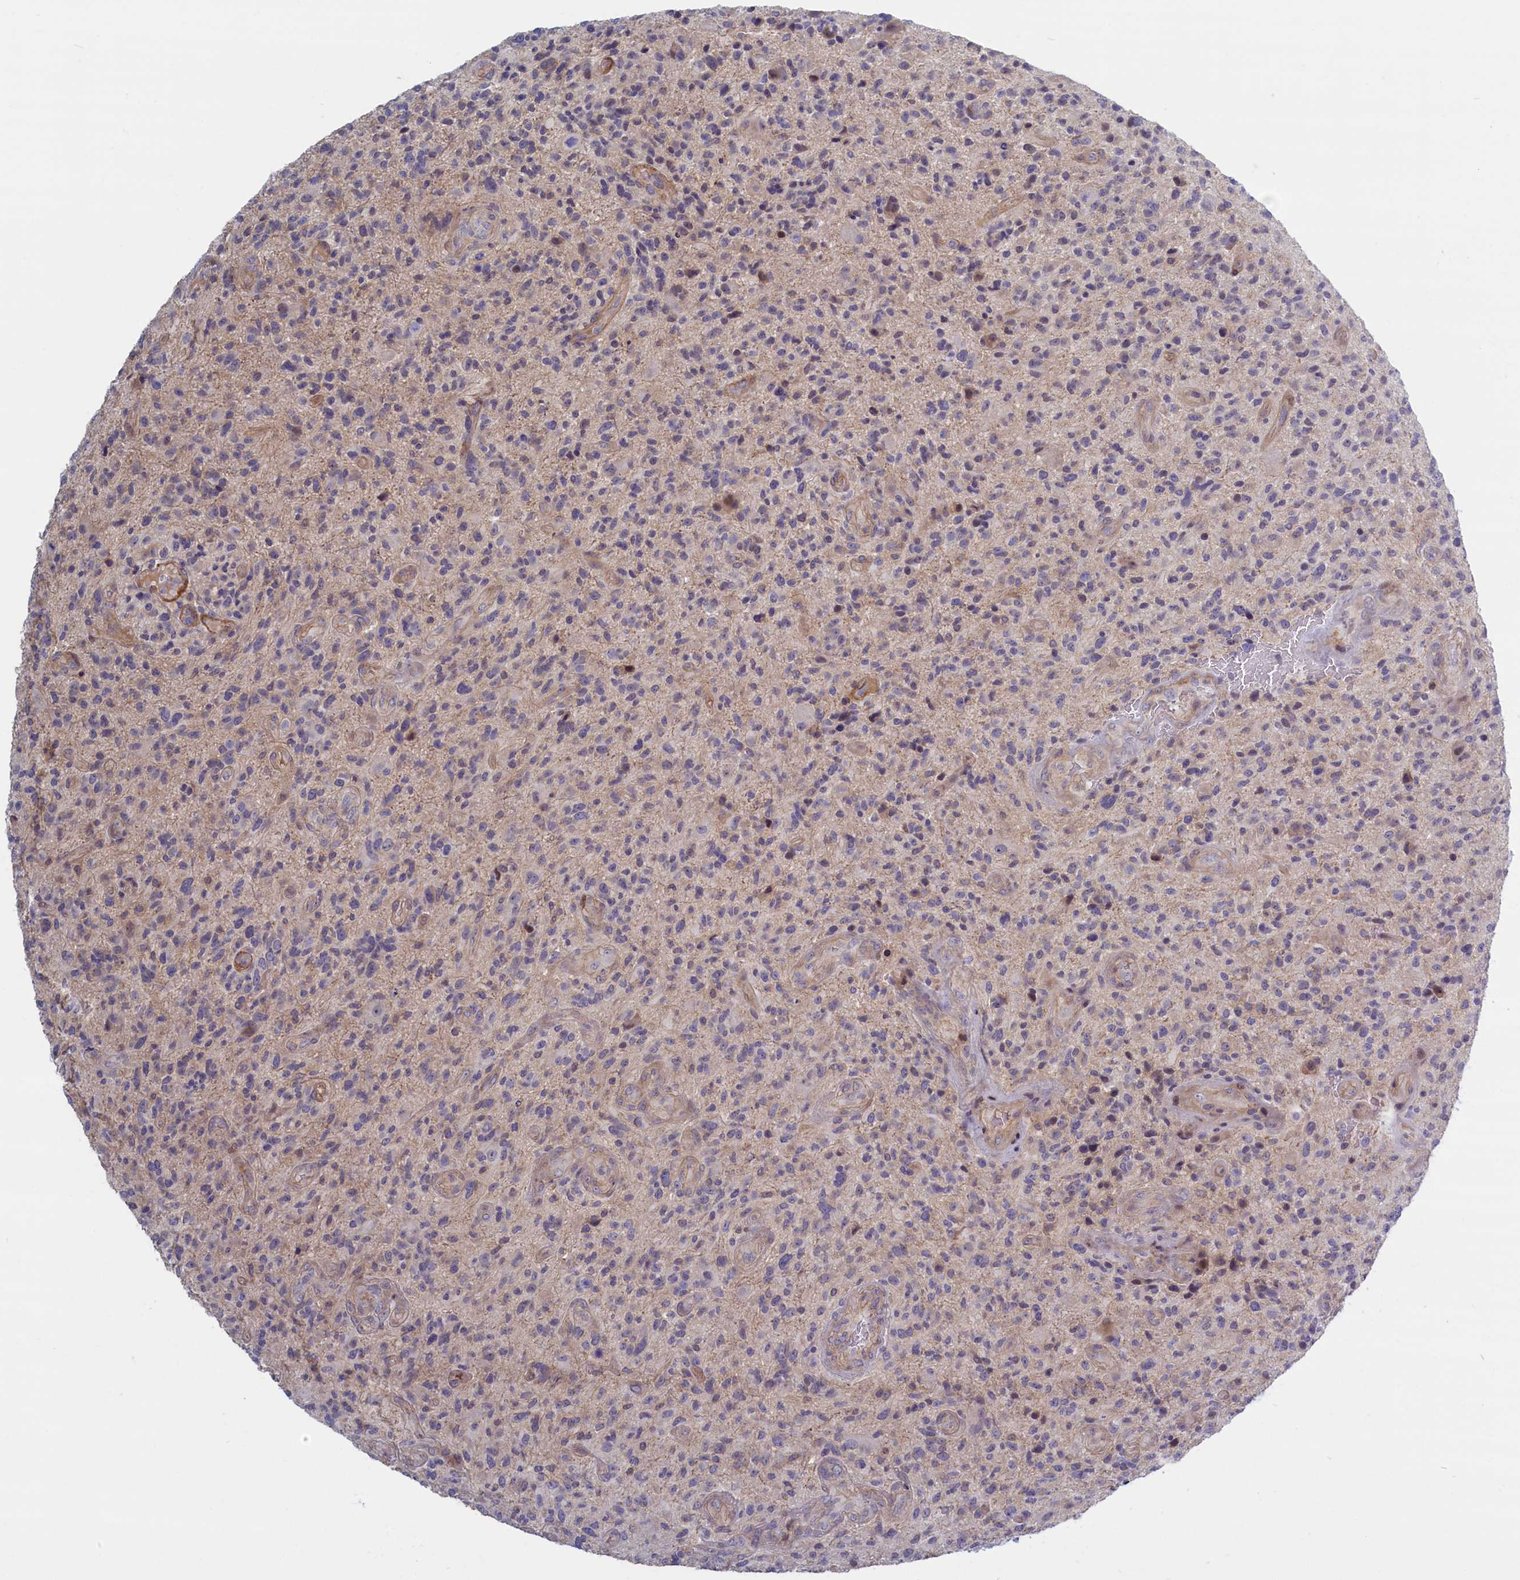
{"staining": {"intensity": "negative", "quantity": "none", "location": "none"}, "tissue": "glioma", "cell_type": "Tumor cells", "image_type": "cancer", "snomed": [{"axis": "morphology", "description": "Glioma, malignant, High grade"}, {"axis": "topography", "description": "Brain"}], "caption": "High-grade glioma (malignant) stained for a protein using immunohistochemistry (IHC) displays no staining tumor cells.", "gene": "TRPM4", "patient": {"sex": "male", "age": 47}}